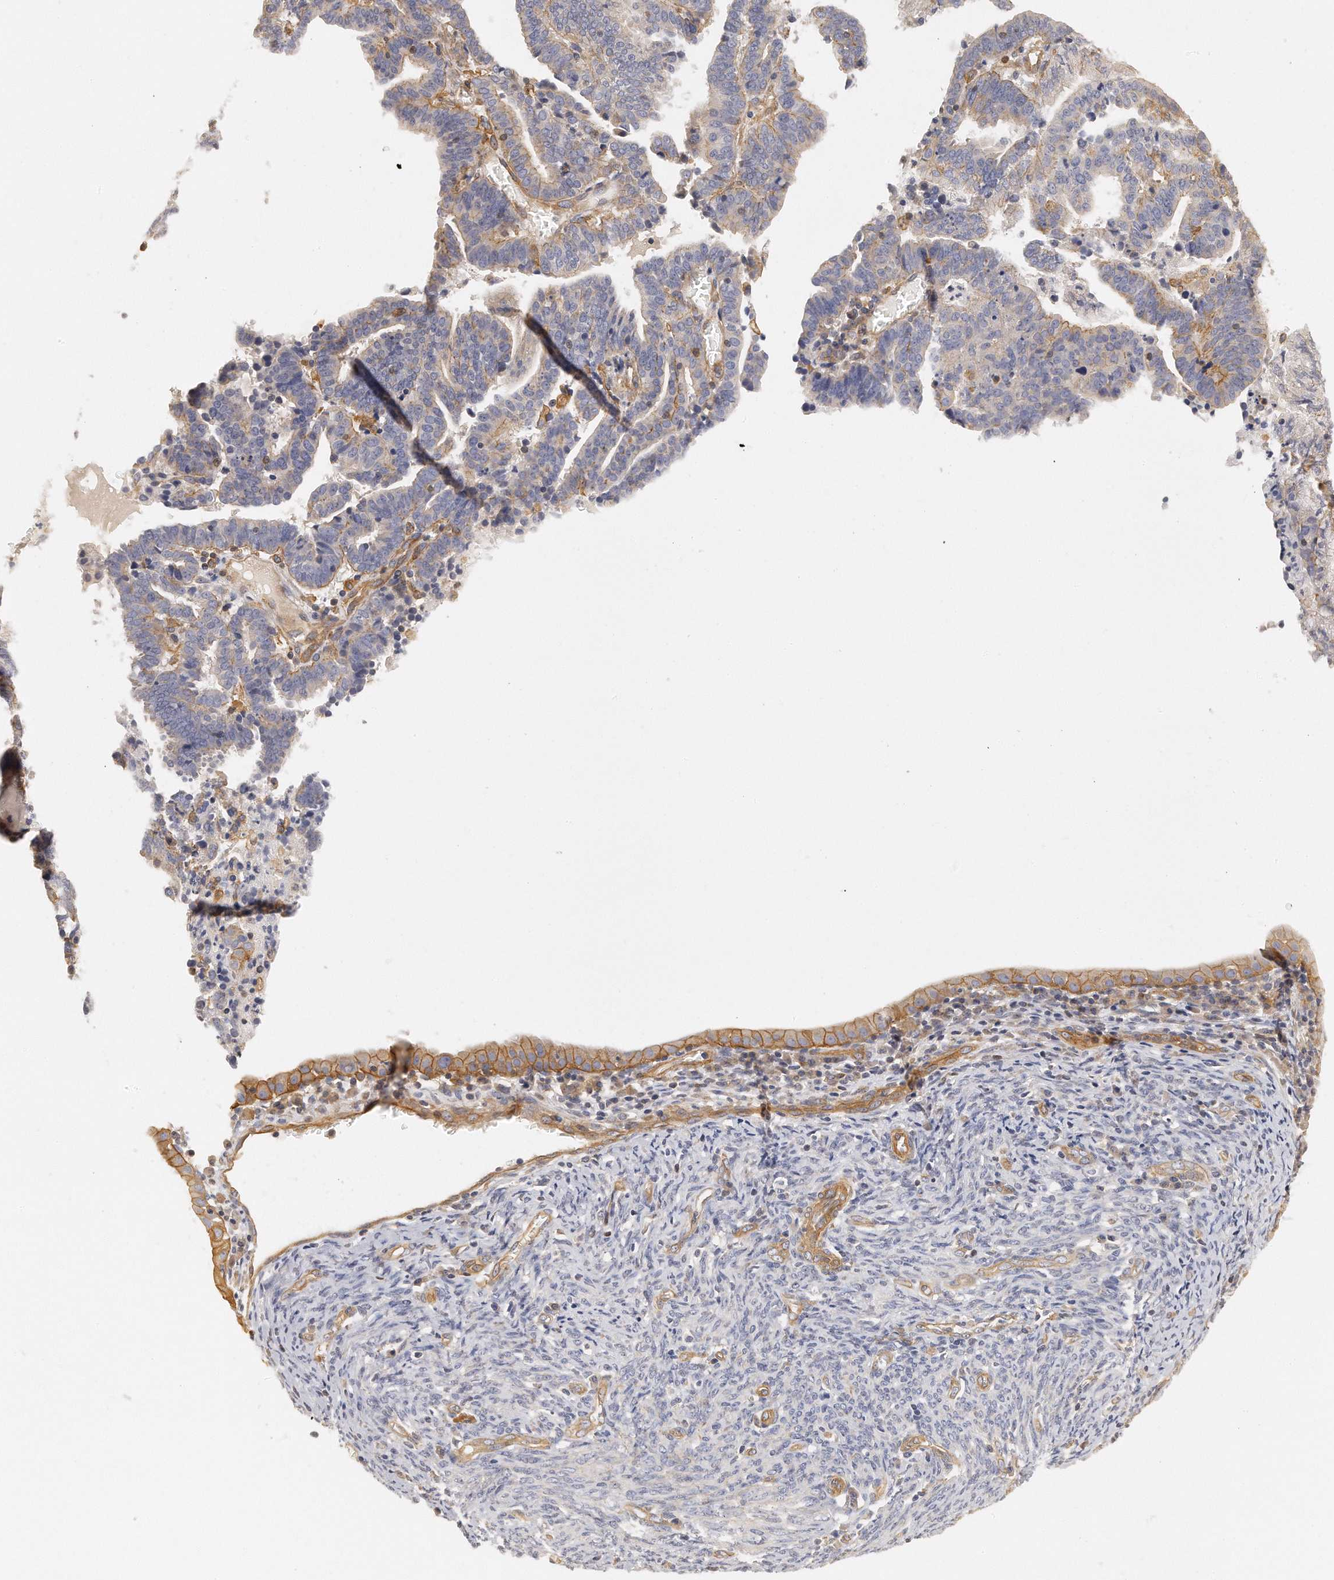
{"staining": {"intensity": "moderate", "quantity": "<25%", "location": "cytoplasmic/membranous"}, "tissue": "endometrial cancer", "cell_type": "Tumor cells", "image_type": "cancer", "snomed": [{"axis": "morphology", "description": "Adenocarcinoma, NOS"}, {"axis": "topography", "description": "Uterus"}], "caption": "Tumor cells demonstrate low levels of moderate cytoplasmic/membranous positivity in about <25% of cells in human endometrial adenocarcinoma. Using DAB (3,3'-diaminobenzidine) (brown) and hematoxylin (blue) stains, captured at high magnification using brightfield microscopy.", "gene": "CHST7", "patient": {"sex": "female", "age": 83}}